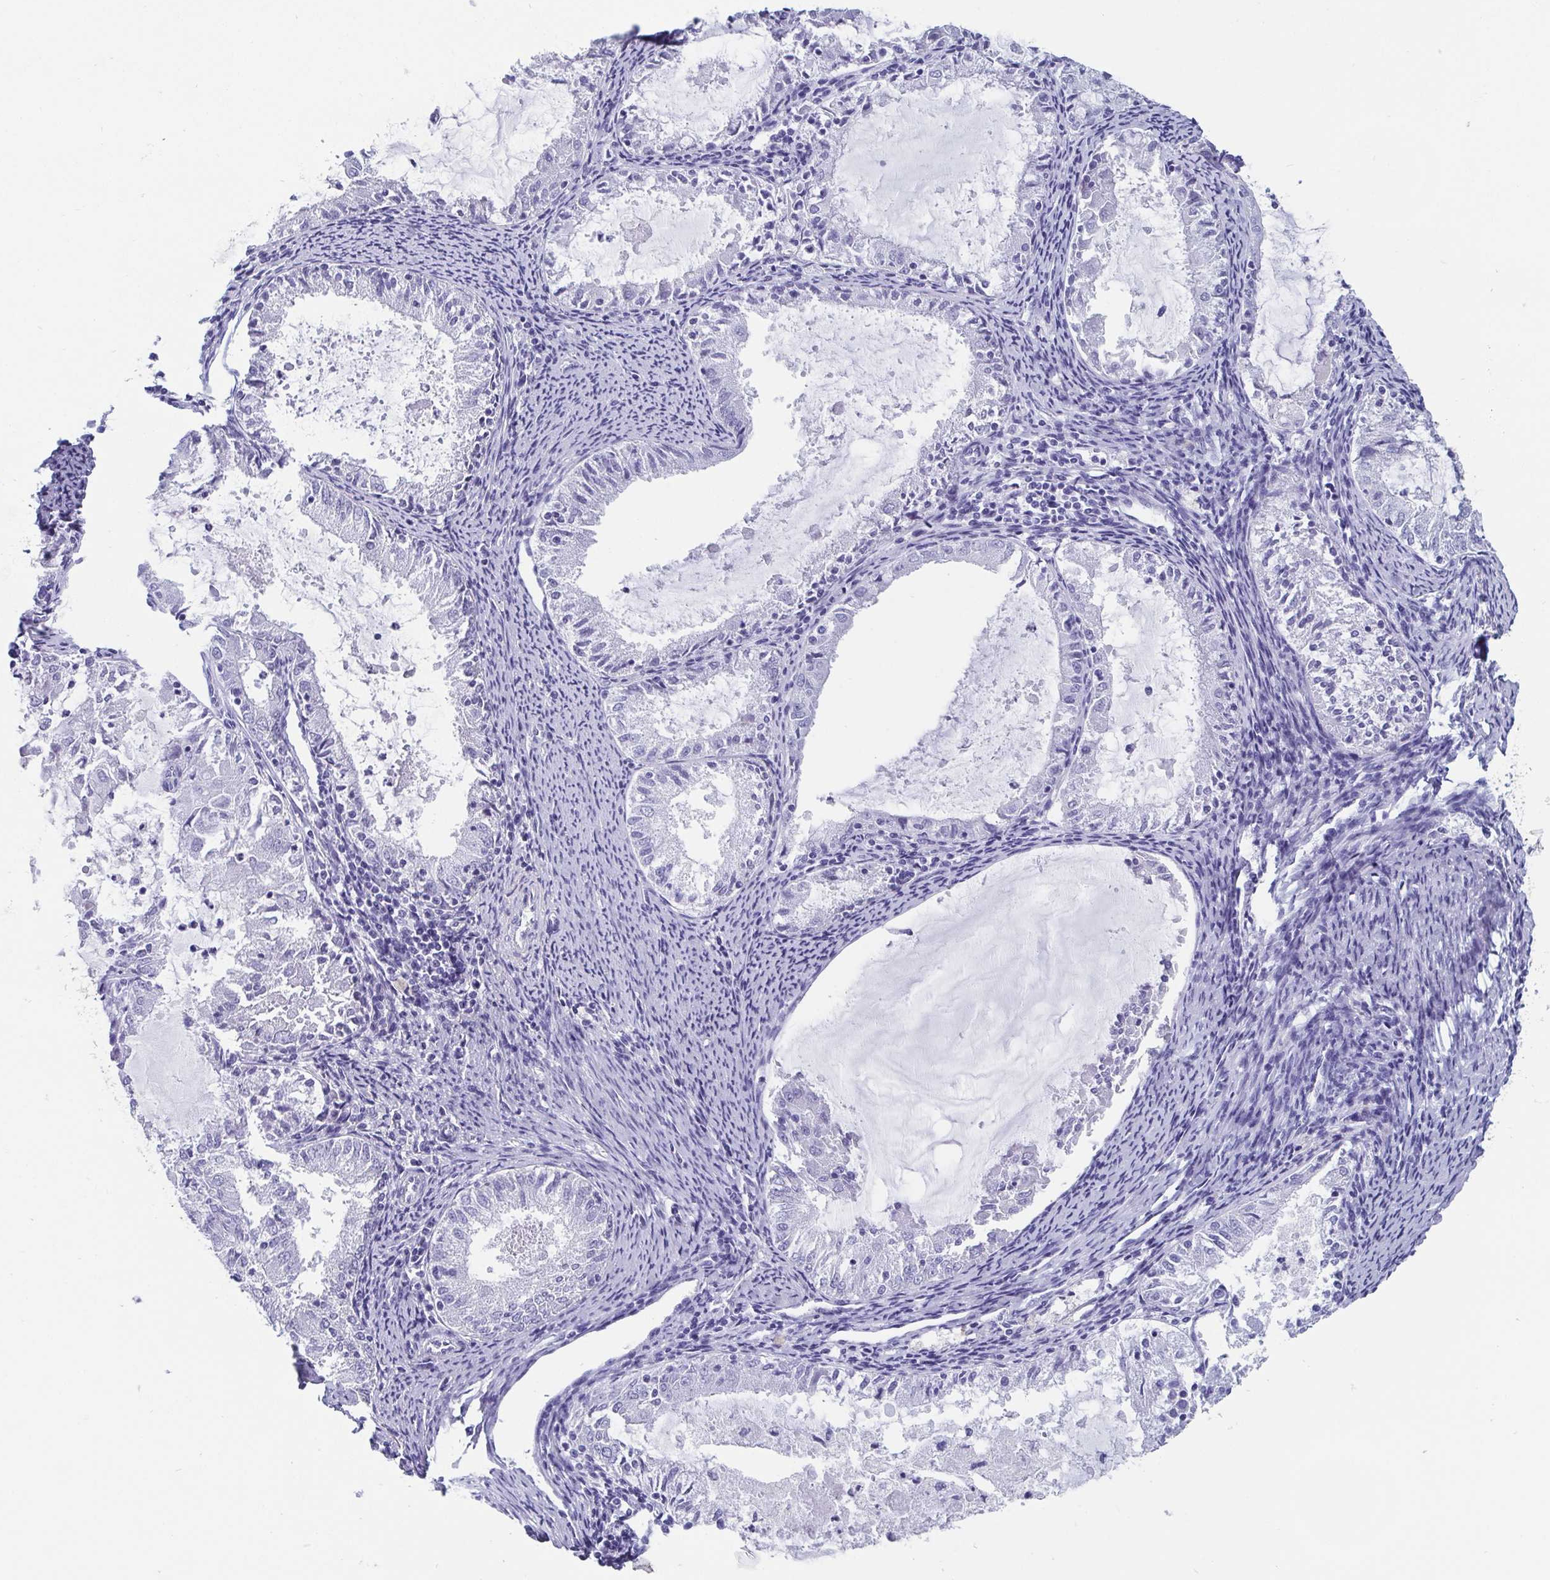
{"staining": {"intensity": "negative", "quantity": "none", "location": "none"}, "tissue": "endometrial cancer", "cell_type": "Tumor cells", "image_type": "cancer", "snomed": [{"axis": "morphology", "description": "Adenocarcinoma, NOS"}, {"axis": "topography", "description": "Endometrium"}], "caption": "A histopathology image of human endometrial adenocarcinoma is negative for staining in tumor cells.", "gene": "SCGN", "patient": {"sex": "female", "age": 57}}